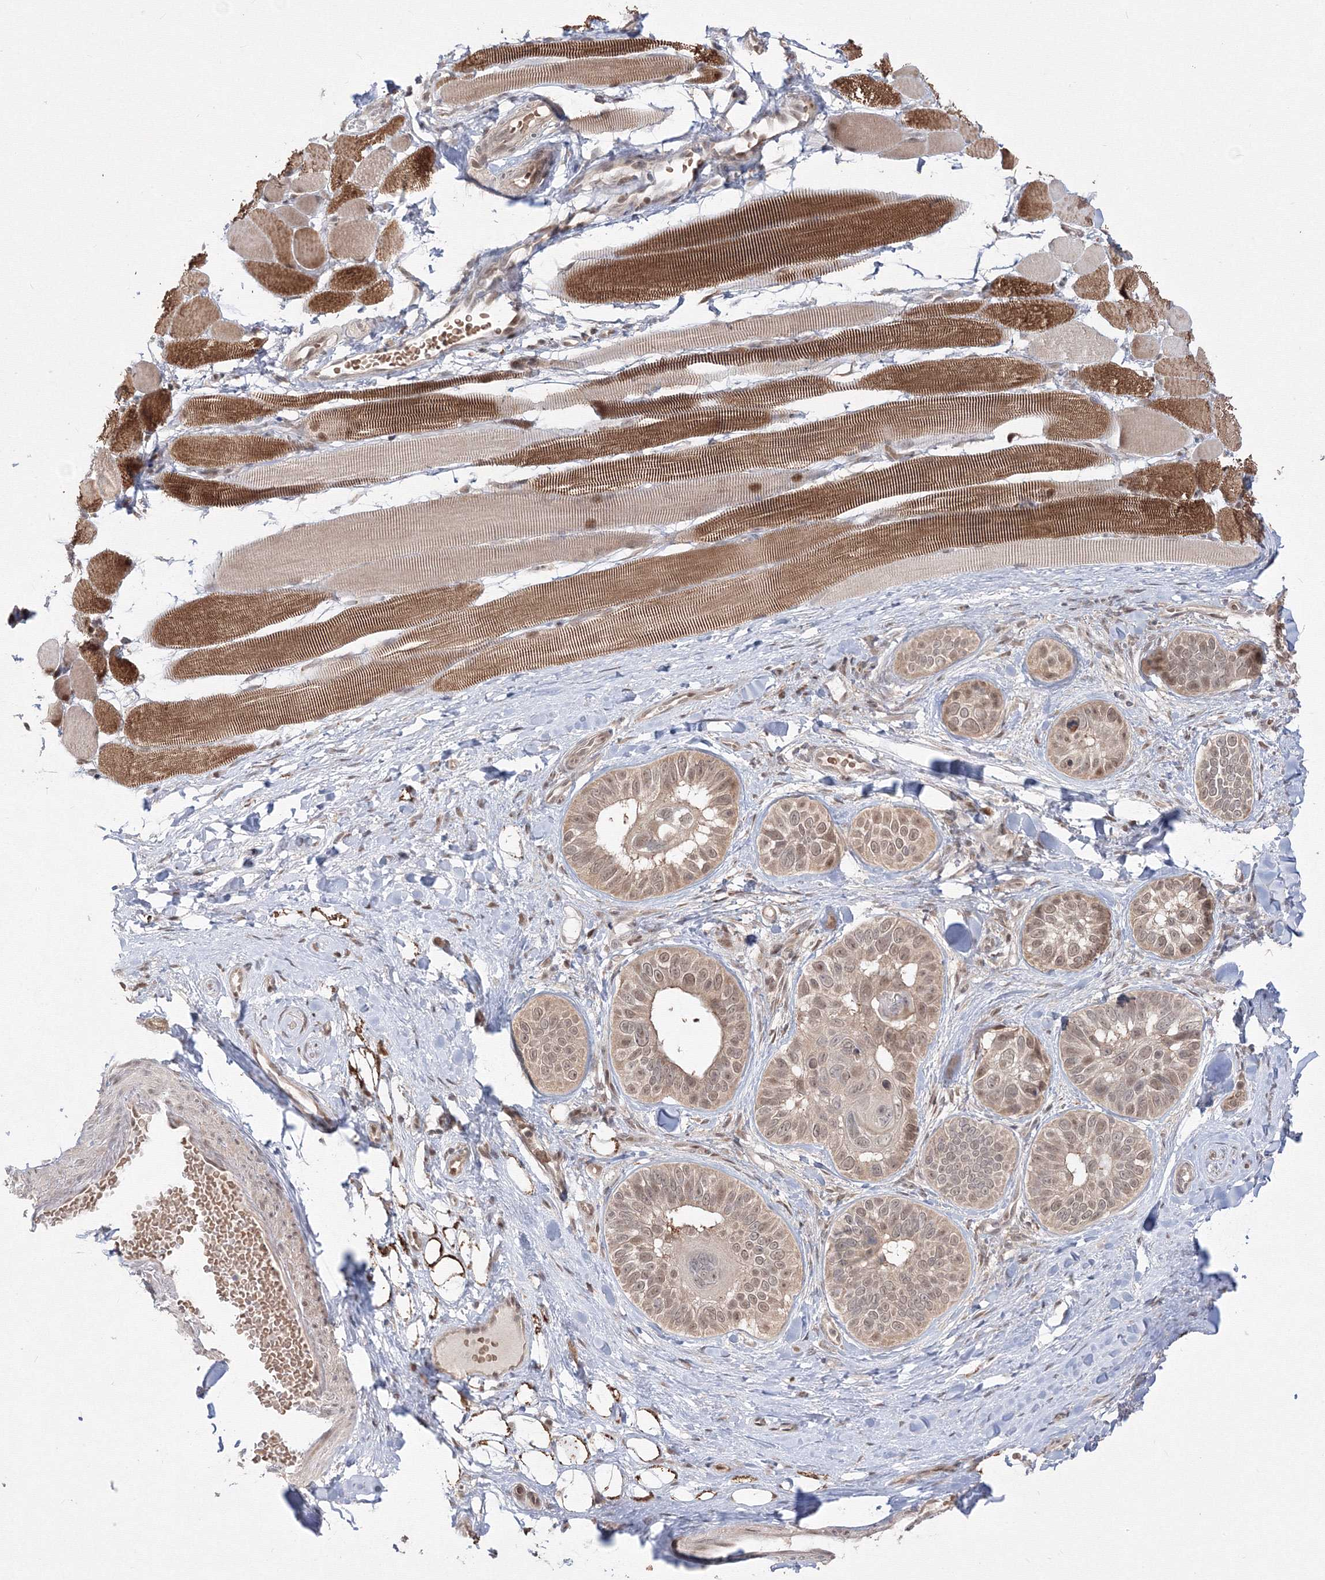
{"staining": {"intensity": "moderate", "quantity": ">75%", "location": "nuclear"}, "tissue": "skin cancer", "cell_type": "Tumor cells", "image_type": "cancer", "snomed": [{"axis": "morphology", "description": "Basal cell carcinoma"}, {"axis": "topography", "description": "Skin"}], "caption": "Basal cell carcinoma (skin) stained with immunohistochemistry displays moderate nuclear positivity in approximately >75% of tumor cells.", "gene": "COPS4", "patient": {"sex": "male", "age": 62}}